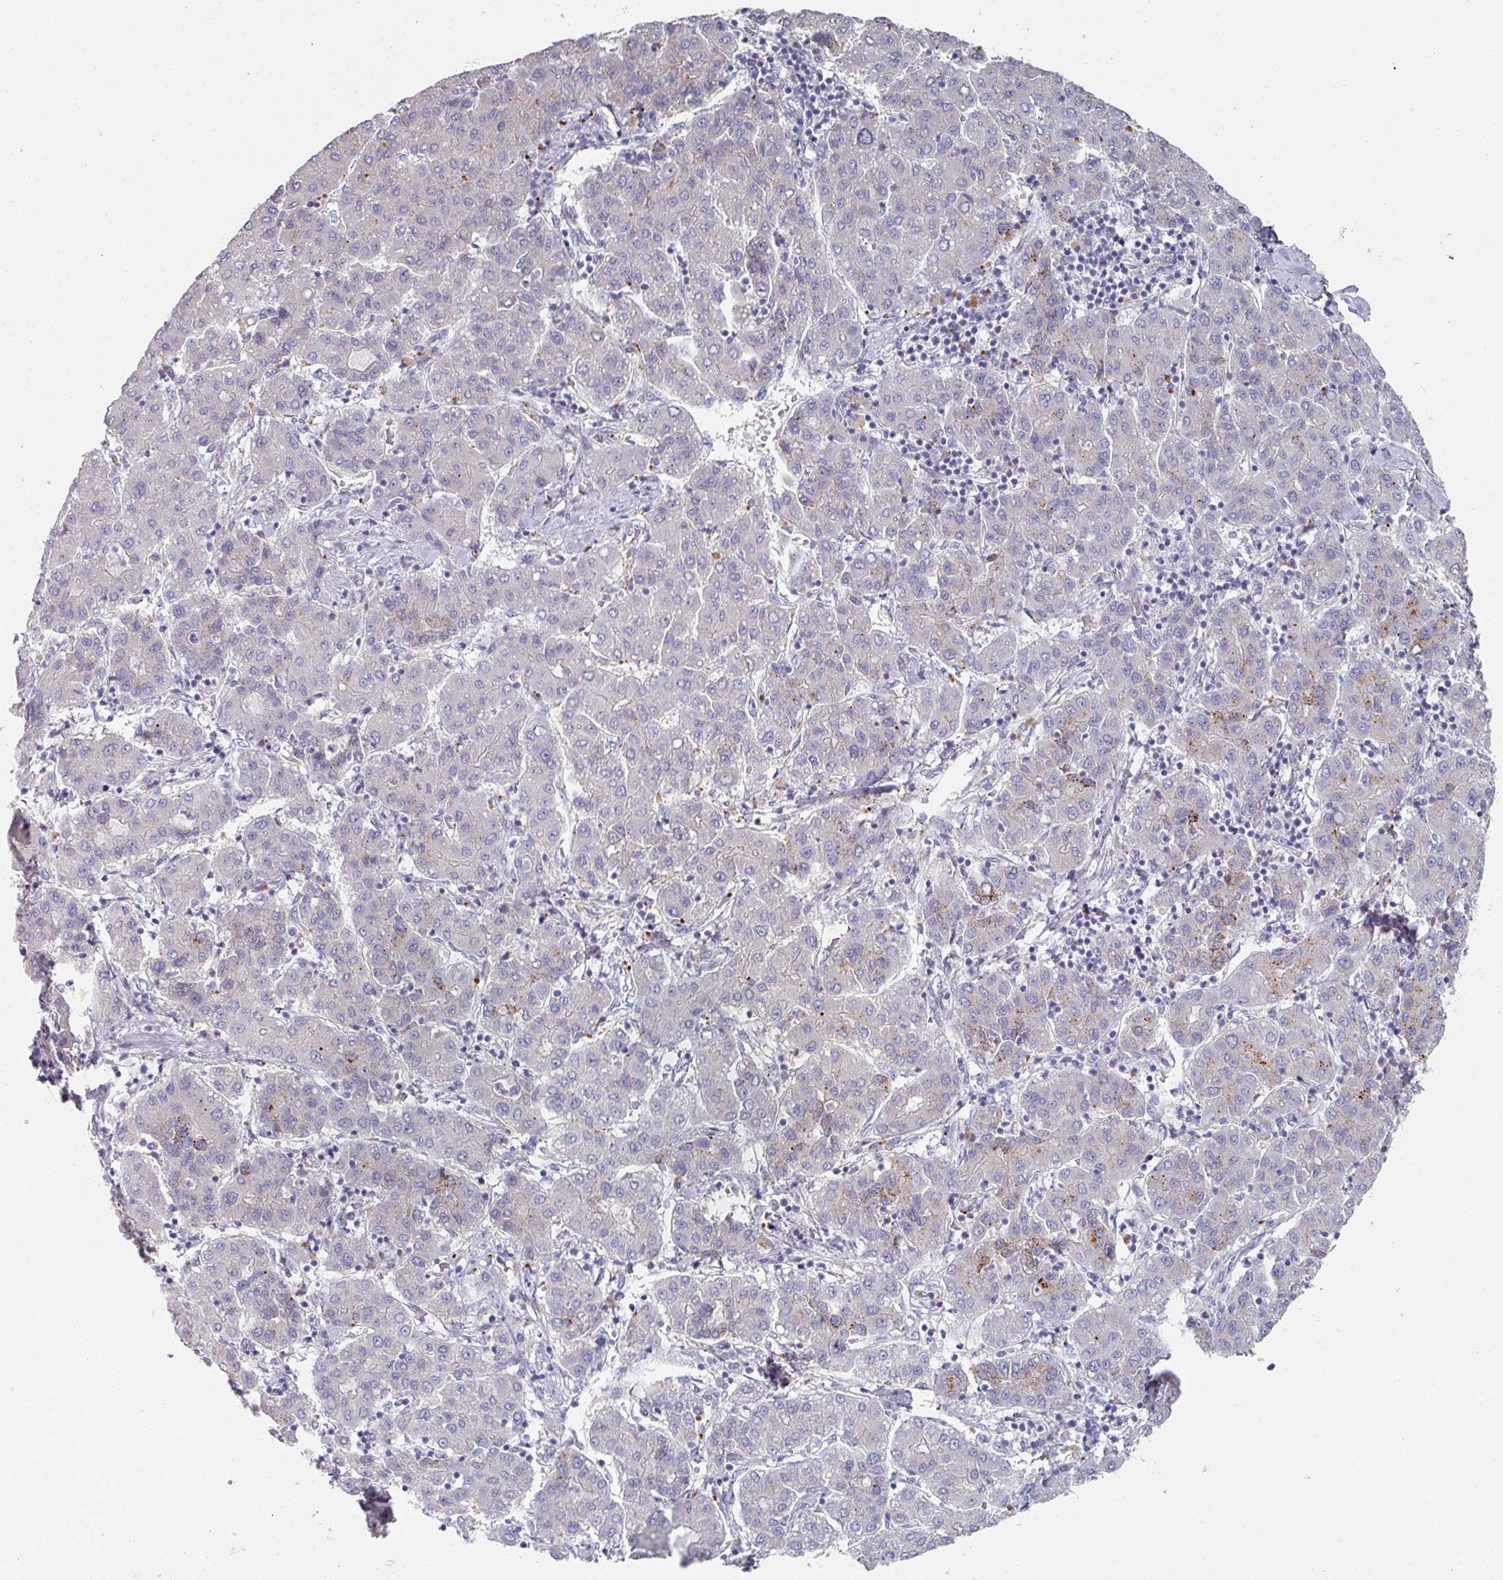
{"staining": {"intensity": "moderate", "quantity": "<25%", "location": "cytoplasmic/membranous"}, "tissue": "liver cancer", "cell_type": "Tumor cells", "image_type": "cancer", "snomed": [{"axis": "morphology", "description": "Carcinoma, Hepatocellular, NOS"}, {"axis": "topography", "description": "Liver"}], "caption": "Immunohistochemistry image of human liver cancer stained for a protein (brown), which exhibits low levels of moderate cytoplasmic/membranous staining in about <25% of tumor cells.", "gene": "NT5C1A", "patient": {"sex": "male", "age": 65}}